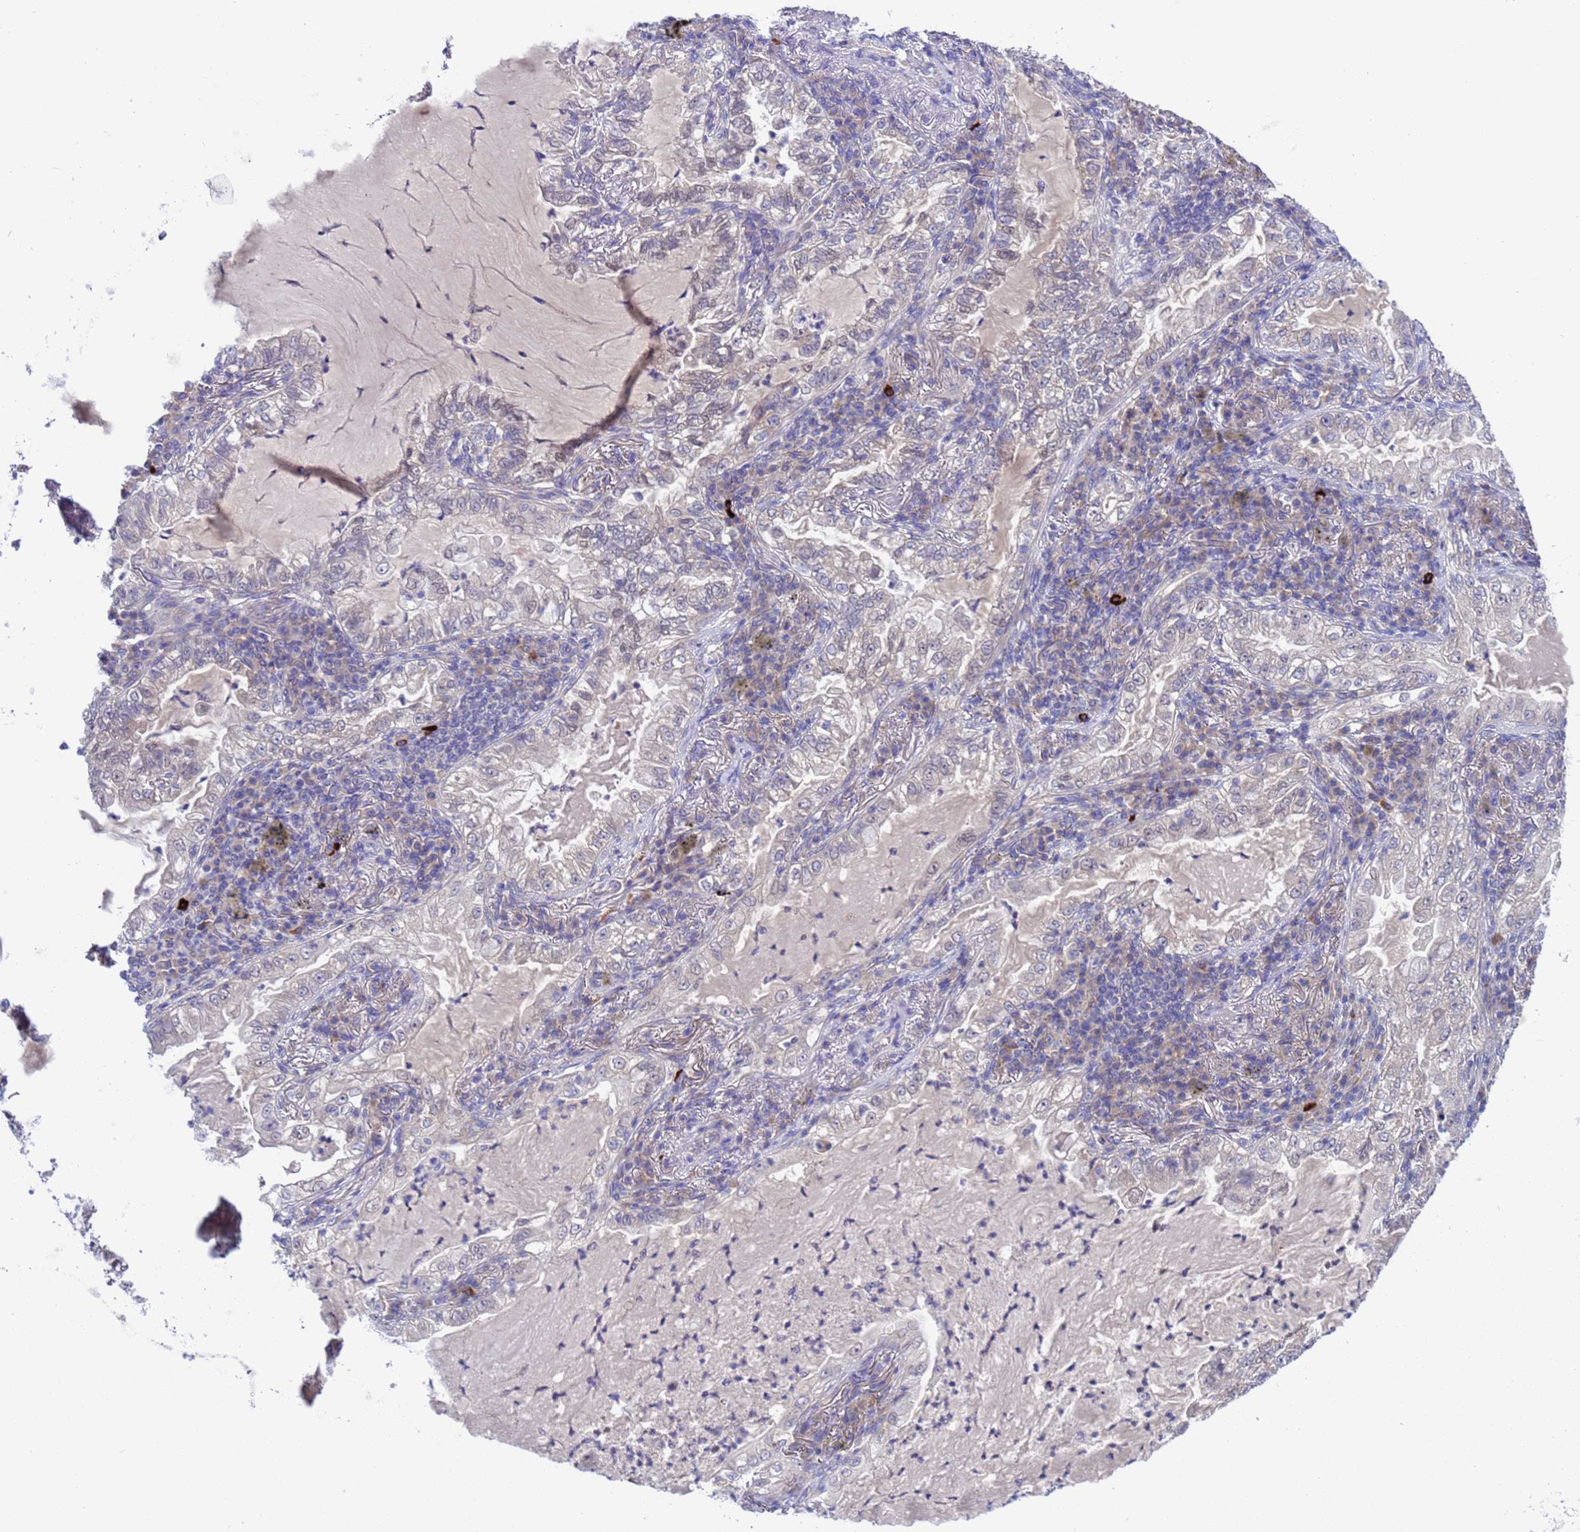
{"staining": {"intensity": "negative", "quantity": "none", "location": "none"}, "tissue": "lung cancer", "cell_type": "Tumor cells", "image_type": "cancer", "snomed": [{"axis": "morphology", "description": "Adenocarcinoma, NOS"}, {"axis": "topography", "description": "Lung"}], "caption": "DAB immunohistochemical staining of lung cancer (adenocarcinoma) shows no significant positivity in tumor cells.", "gene": "RC3H2", "patient": {"sex": "female", "age": 73}}